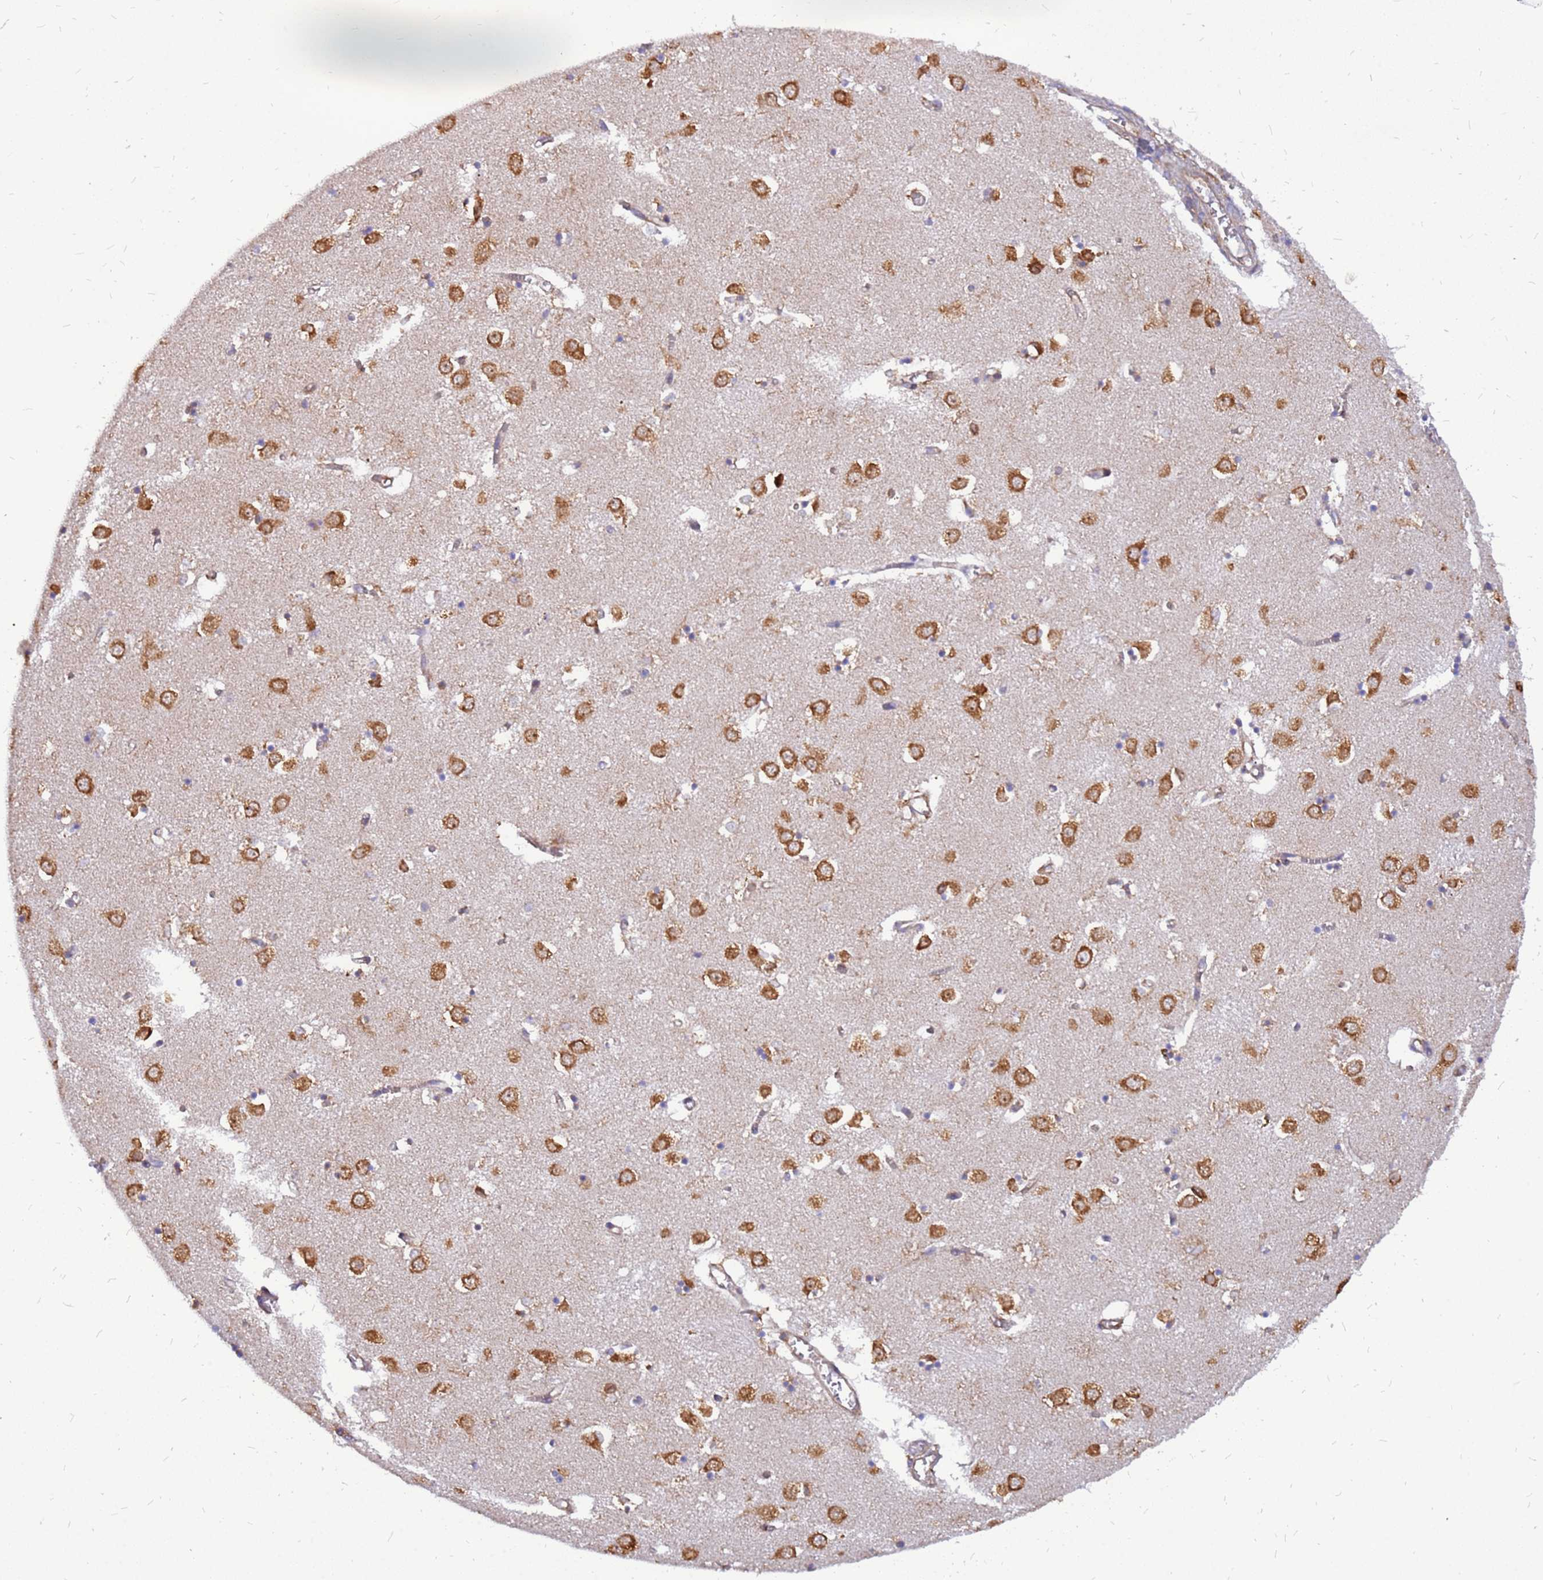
{"staining": {"intensity": "moderate", "quantity": "25%-75%", "location": "cytoplasmic/membranous"}, "tissue": "caudate", "cell_type": "Glial cells", "image_type": "normal", "snomed": [{"axis": "morphology", "description": "Normal tissue, NOS"}, {"axis": "topography", "description": "Lateral ventricle wall"}], "caption": "DAB (3,3'-diaminobenzidine) immunohistochemical staining of normal caudate exhibits moderate cytoplasmic/membranous protein expression in about 25%-75% of glial cells. (DAB IHC, brown staining for protein, blue staining for nuclei).", "gene": "RPL8", "patient": {"sex": "male", "age": 70}}